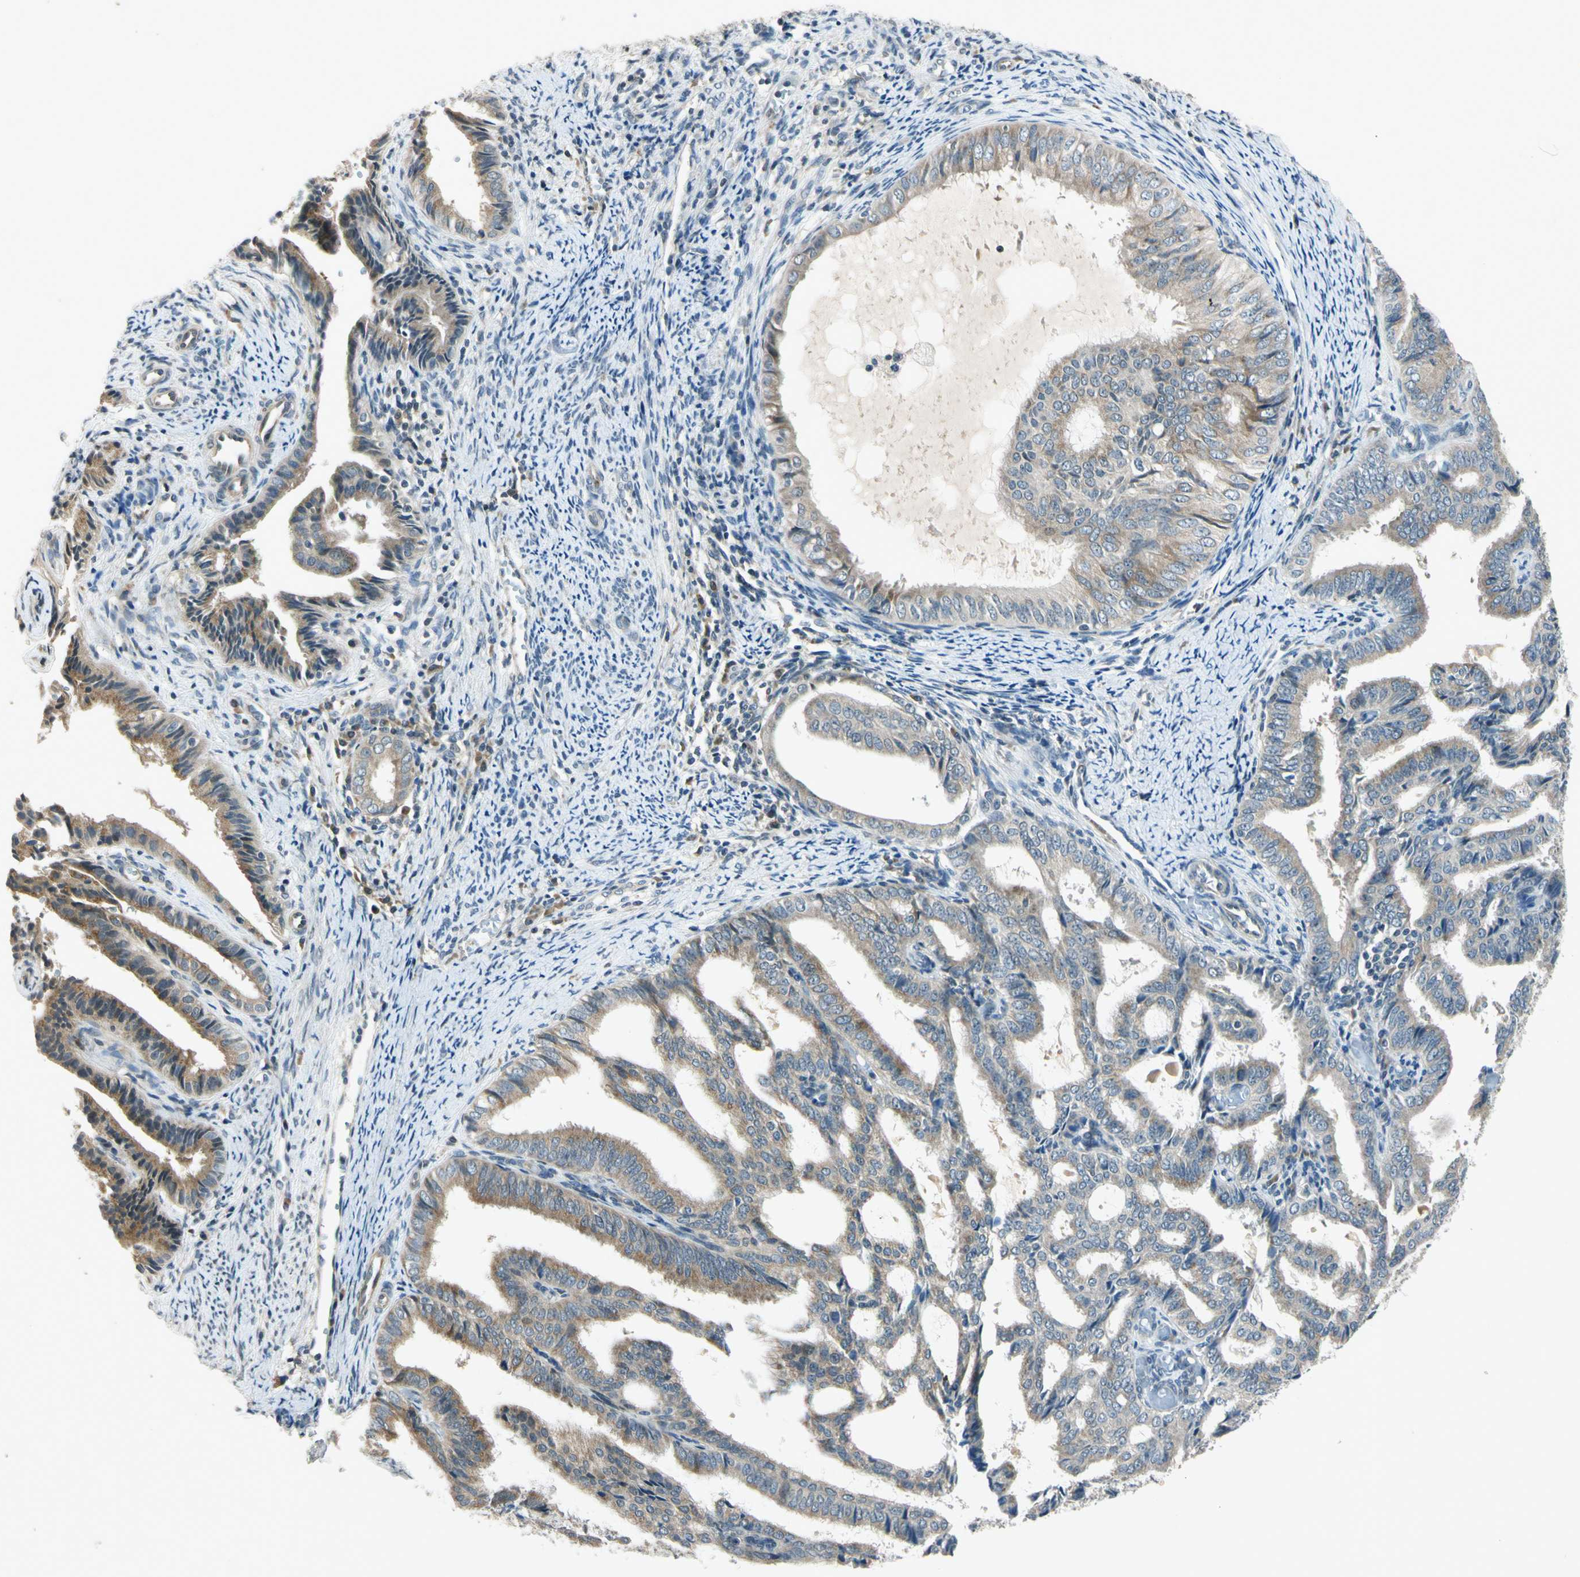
{"staining": {"intensity": "moderate", "quantity": "25%-75%", "location": "cytoplasmic/membranous"}, "tissue": "endometrial cancer", "cell_type": "Tumor cells", "image_type": "cancer", "snomed": [{"axis": "morphology", "description": "Adenocarcinoma, NOS"}, {"axis": "topography", "description": "Endometrium"}], "caption": "An image showing moderate cytoplasmic/membranous staining in approximately 25%-75% of tumor cells in endometrial cancer (adenocarcinoma), as visualized by brown immunohistochemical staining.", "gene": "RPS6KB2", "patient": {"sex": "female", "age": 58}}